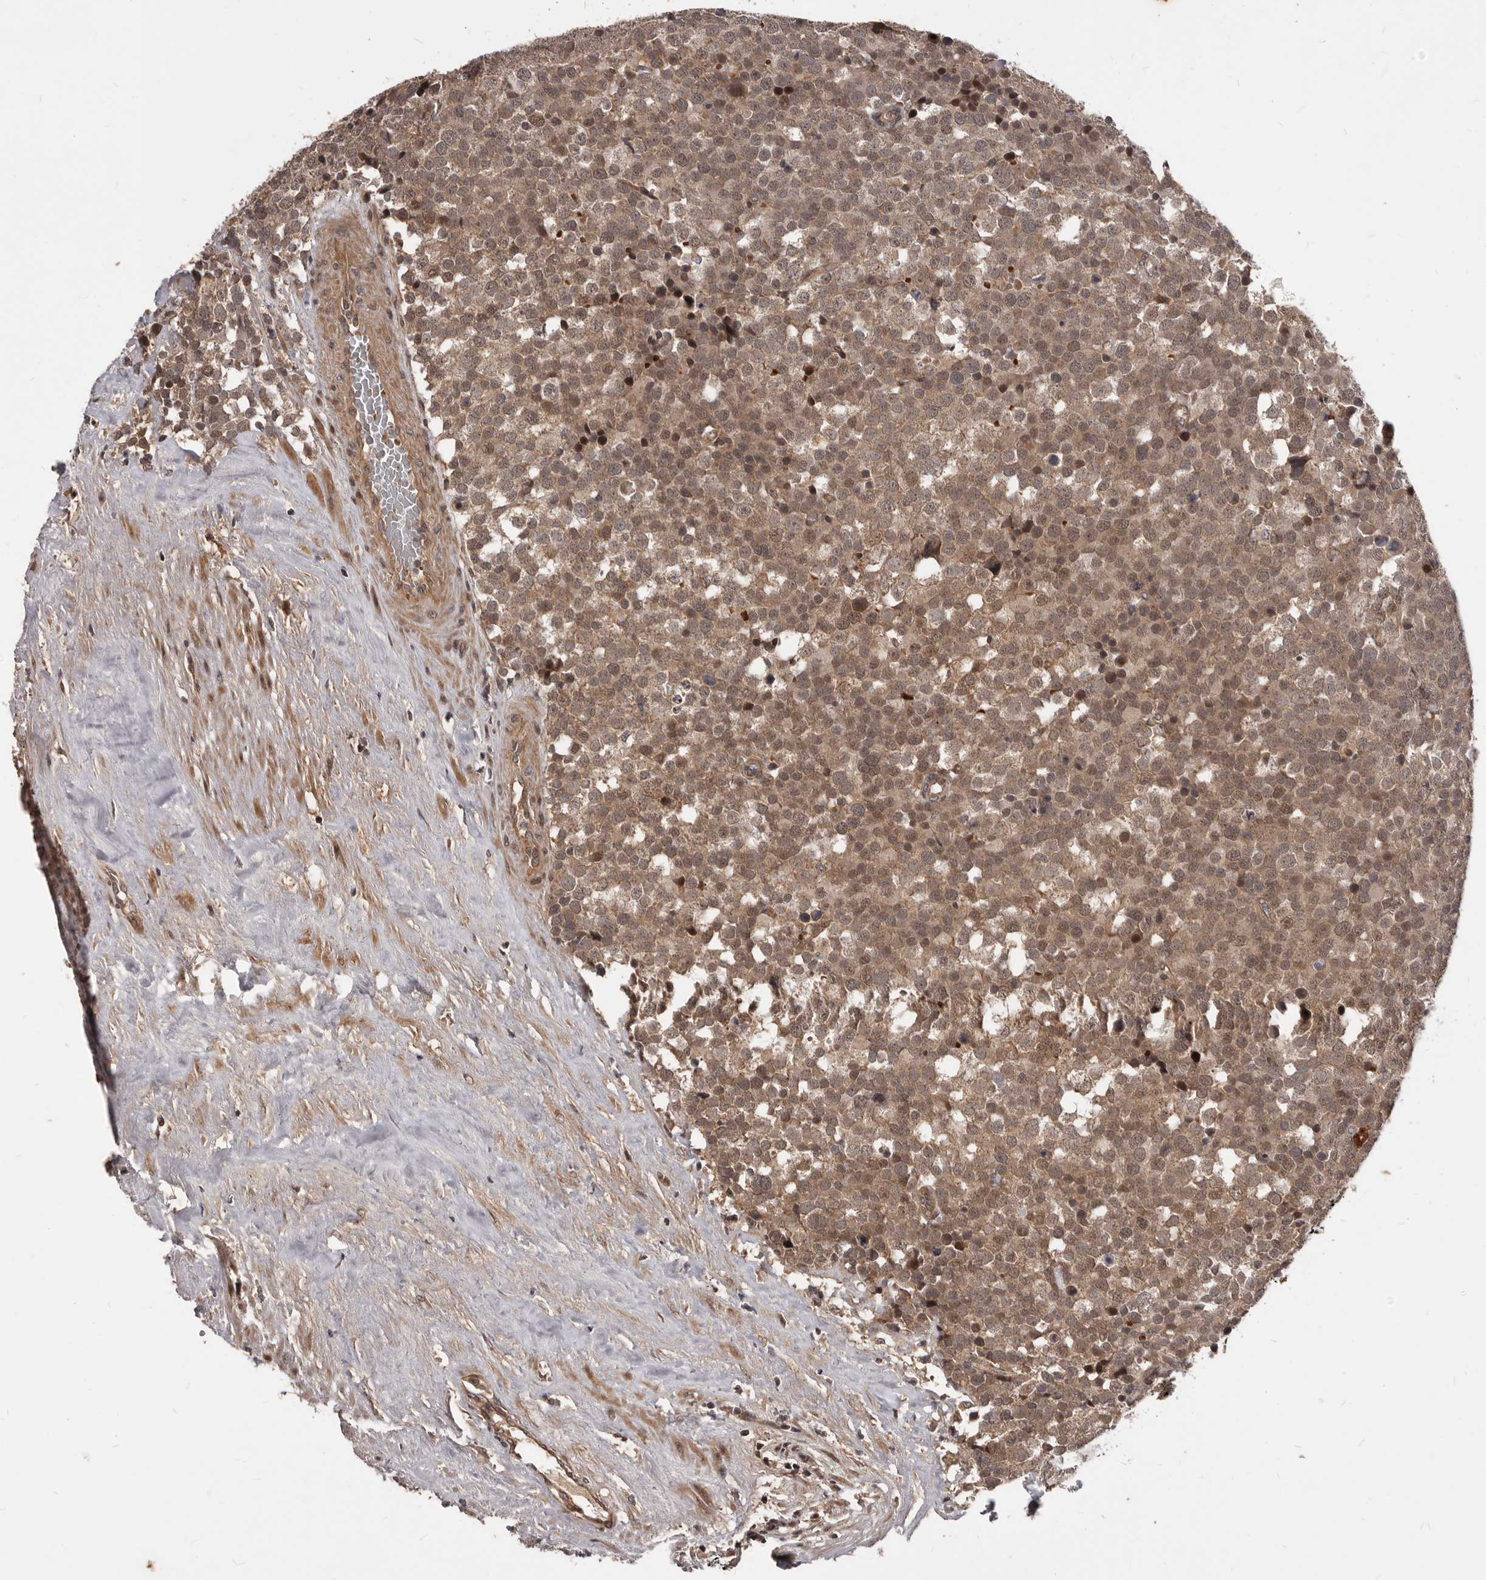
{"staining": {"intensity": "moderate", "quantity": ">75%", "location": "cytoplasmic/membranous,nuclear"}, "tissue": "testis cancer", "cell_type": "Tumor cells", "image_type": "cancer", "snomed": [{"axis": "morphology", "description": "Seminoma, NOS"}, {"axis": "topography", "description": "Testis"}], "caption": "Moderate cytoplasmic/membranous and nuclear expression for a protein is appreciated in about >75% of tumor cells of testis cancer using immunohistochemistry.", "gene": "GABPB2", "patient": {"sex": "male", "age": 71}}